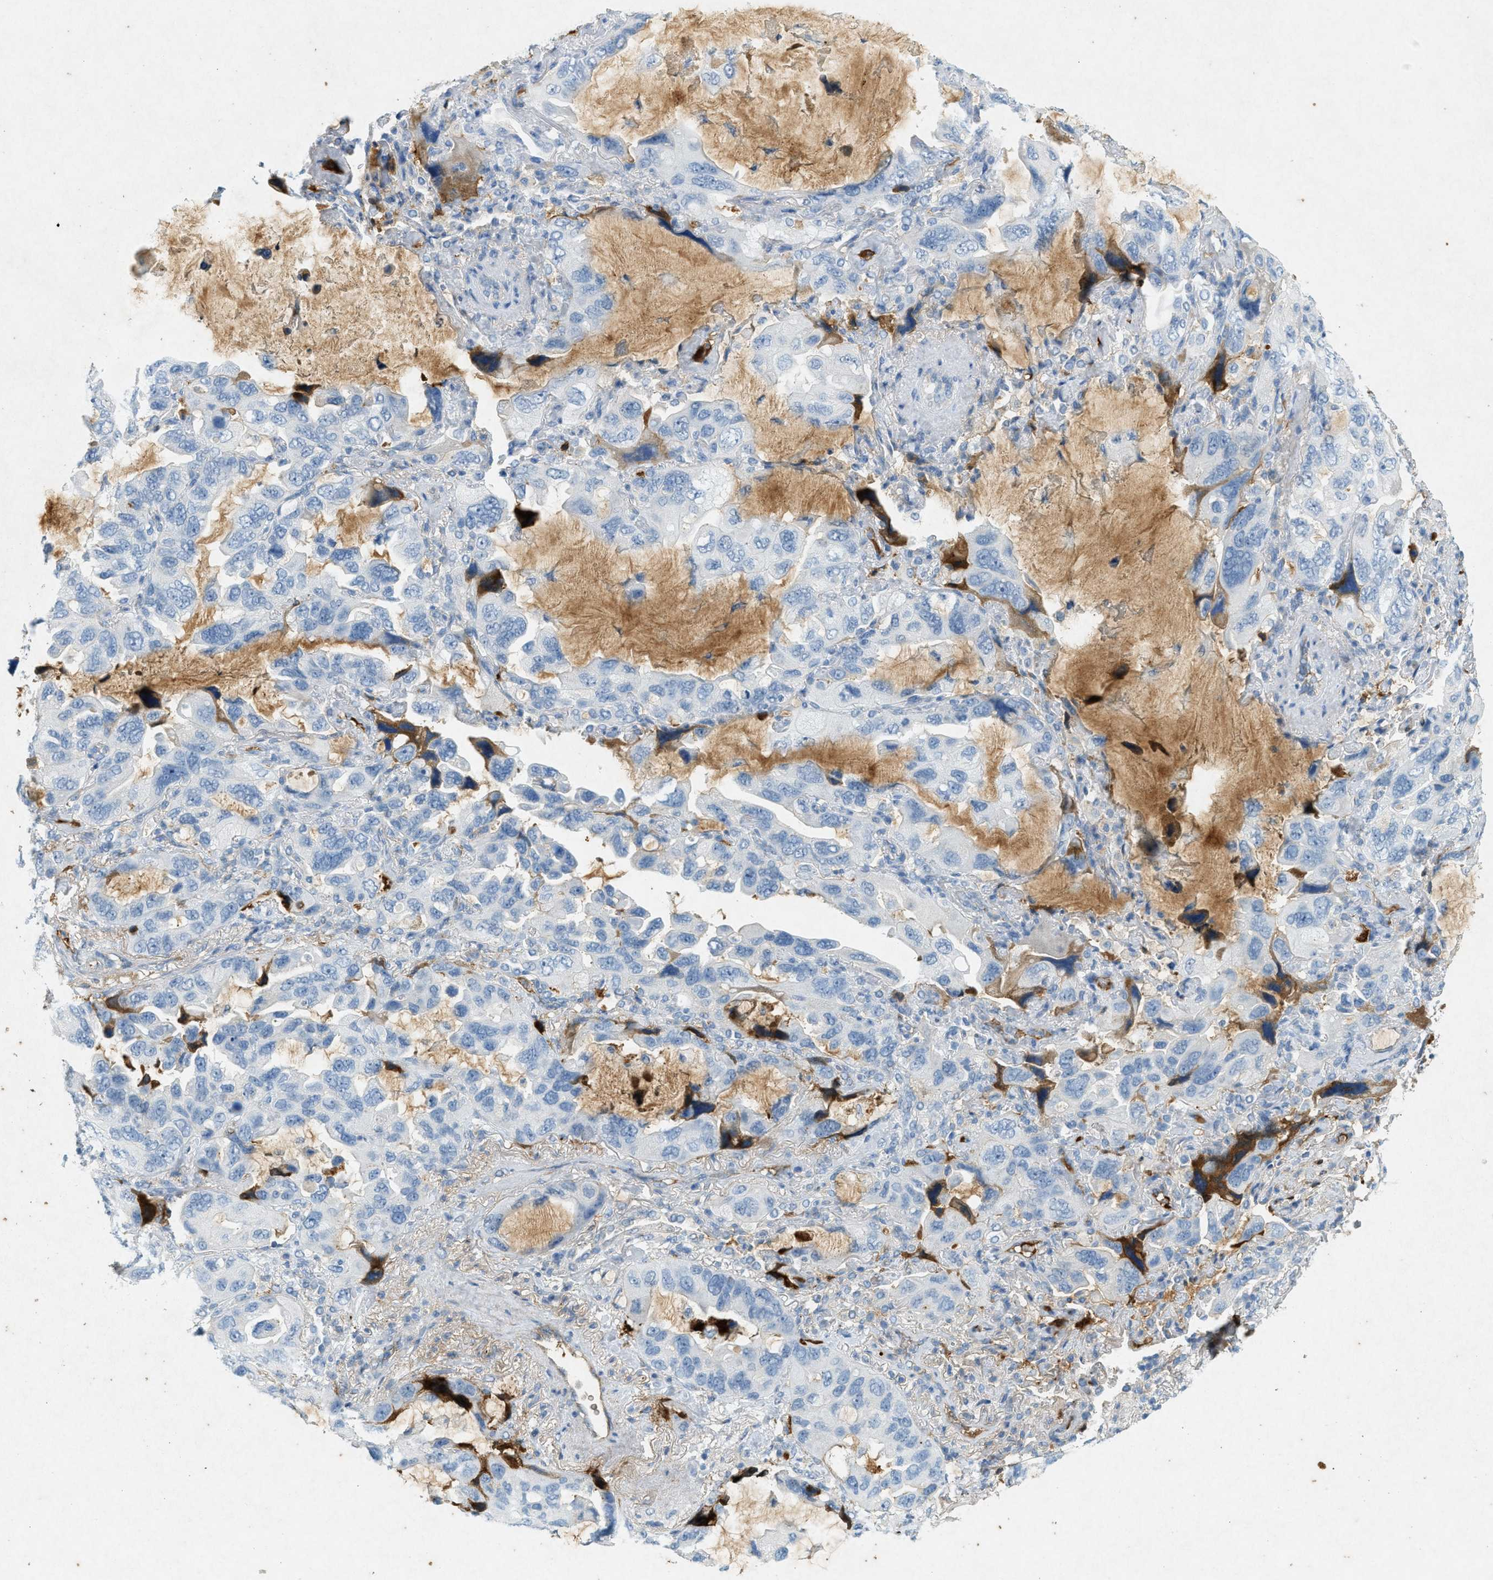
{"staining": {"intensity": "moderate", "quantity": "<25%", "location": "cytoplasmic/membranous"}, "tissue": "lung cancer", "cell_type": "Tumor cells", "image_type": "cancer", "snomed": [{"axis": "morphology", "description": "Squamous cell carcinoma, NOS"}, {"axis": "topography", "description": "Lung"}], "caption": "Immunohistochemical staining of human squamous cell carcinoma (lung) demonstrates moderate cytoplasmic/membranous protein staining in about <25% of tumor cells. The protein of interest is shown in brown color, while the nuclei are stained blue.", "gene": "F2", "patient": {"sex": "female", "age": 73}}